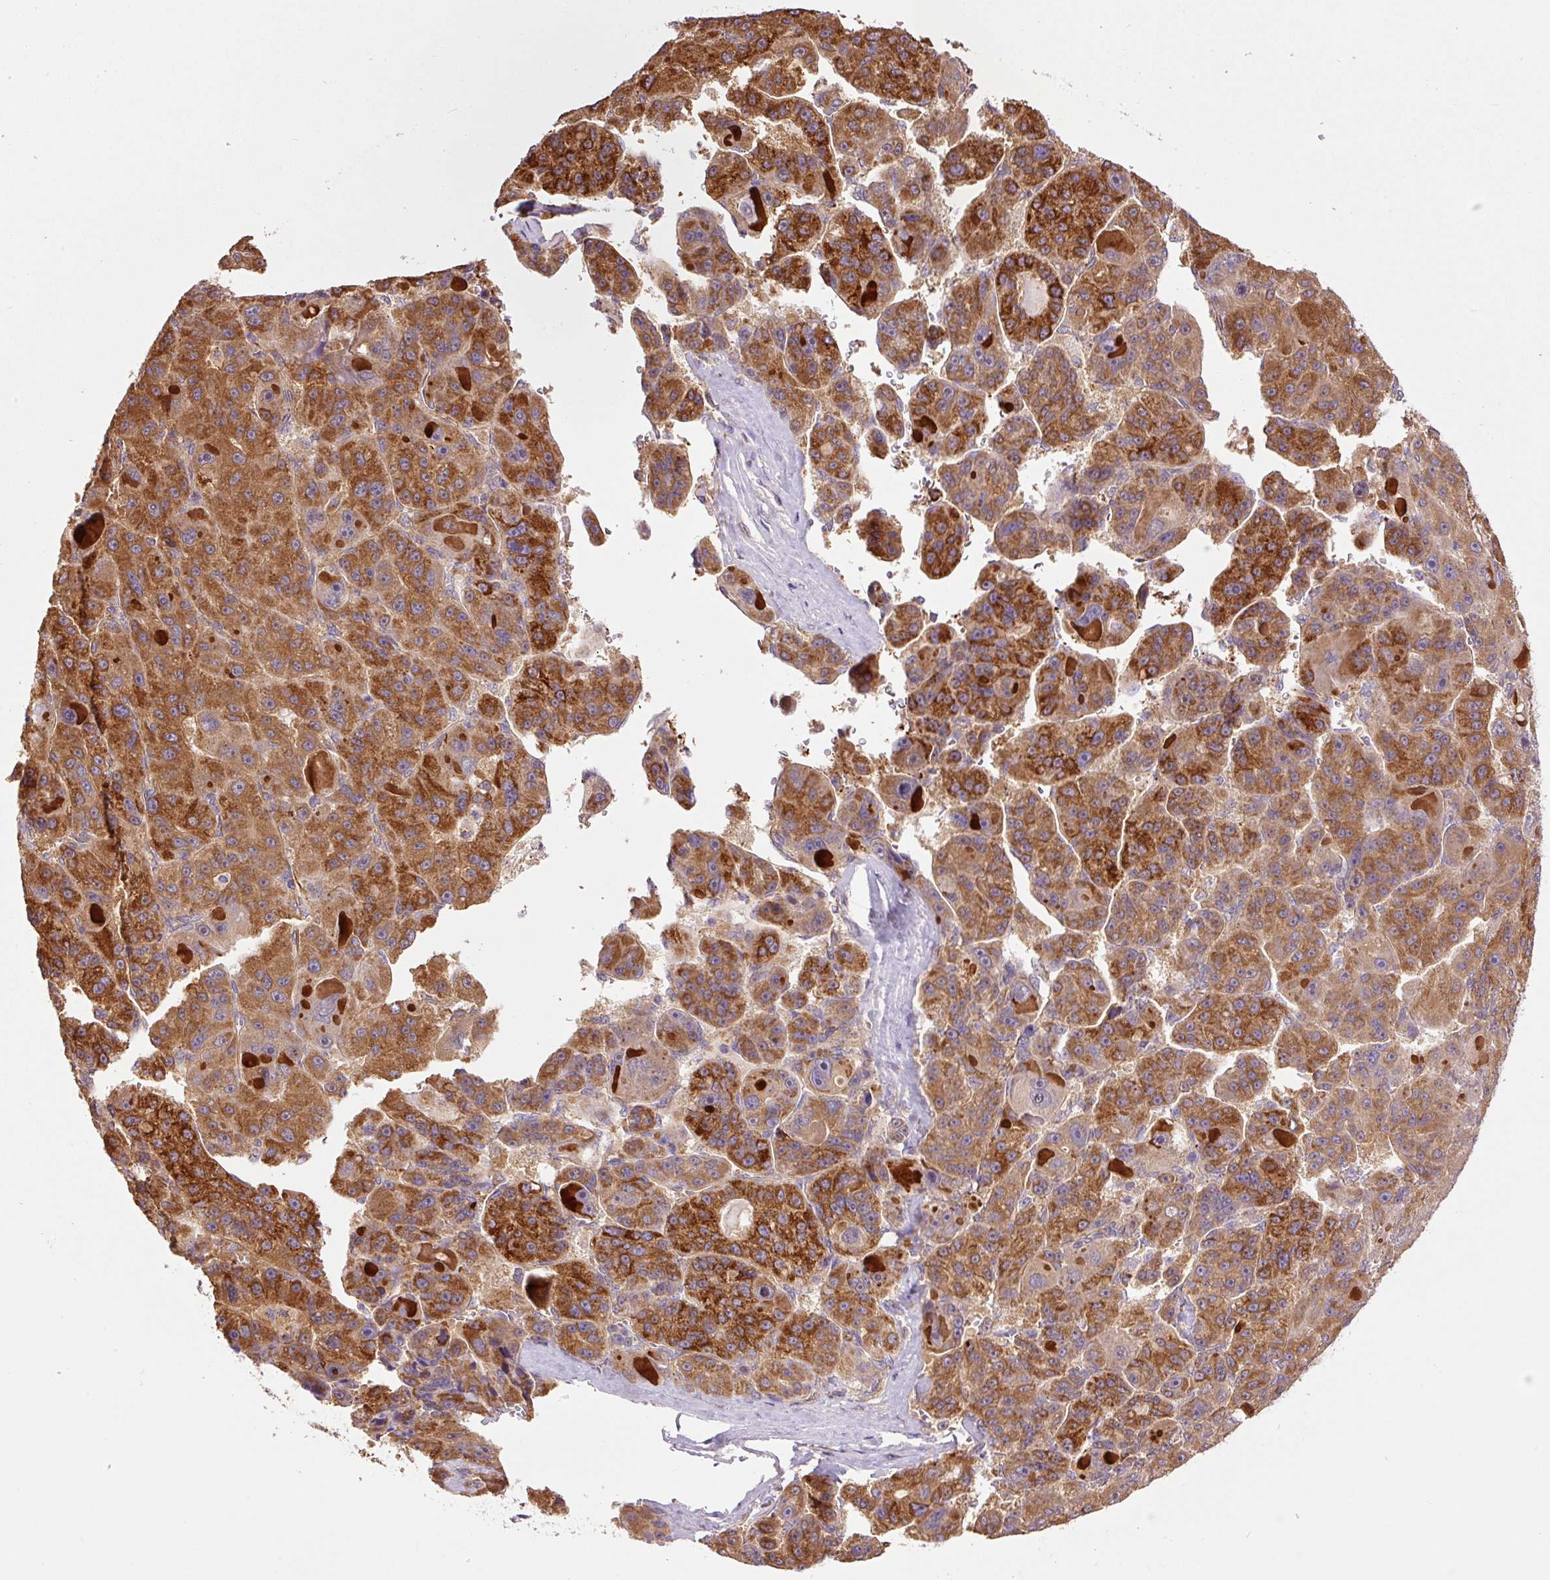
{"staining": {"intensity": "strong", "quantity": ">75%", "location": "cytoplasmic/membranous"}, "tissue": "liver cancer", "cell_type": "Tumor cells", "image_type": "cancer", "snomed": [{"axis": "morphology", "description": "Carcinoma, Hepatocellular, NOS"}, {"axis": "topography", "description": "Liver"}], "caption": "There is high levels of strong cytoplasmic/membranous expression in tumor cells of liver cancer, as demonstrated by immunohistochemical staining (brown color).", "gene": "PCK2", "patient": {"sex": "male", "age": 76}}